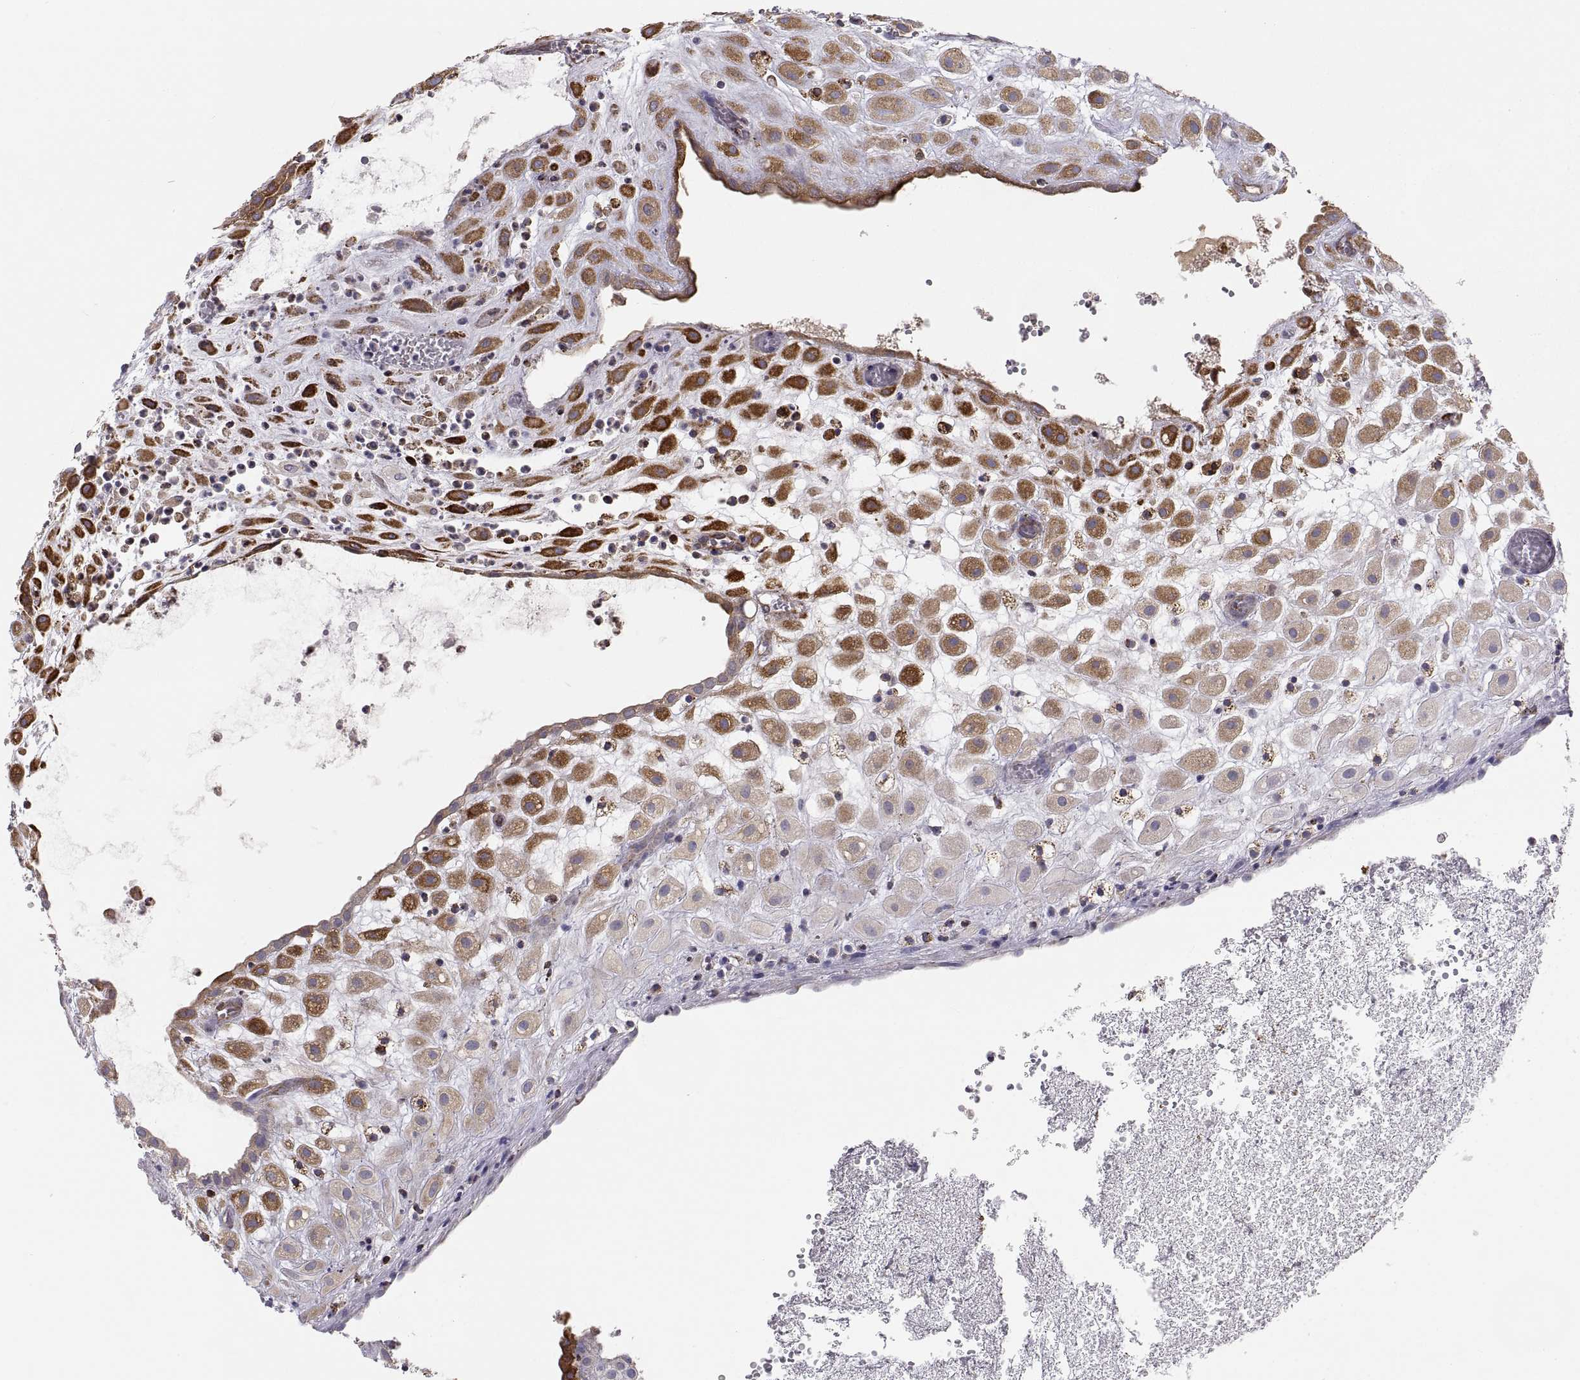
{"staining": {"intensity": "strong", "quantity": "25%-75%", "location": "cytoplasmic/membranous"}, "tissue": "placenta", "cell_type": "Decidual cells", "image_type": "normal", "snomed": [{"axis": "morphology", "description": "Normal tissue, NOS"}, {"axis": "topography", "description": "Placenta"}], "caption": "This micrograph demonstrates unremarkable placenta stained with immunohistochemistry to label a protein in brown. The cytoplasmic/membranous of decidual cells show strong positivity for the protein. Nuclei are counter-stained blue.", "gene": "ERO1A", "patient": {"sex": "female", "age": 24}}